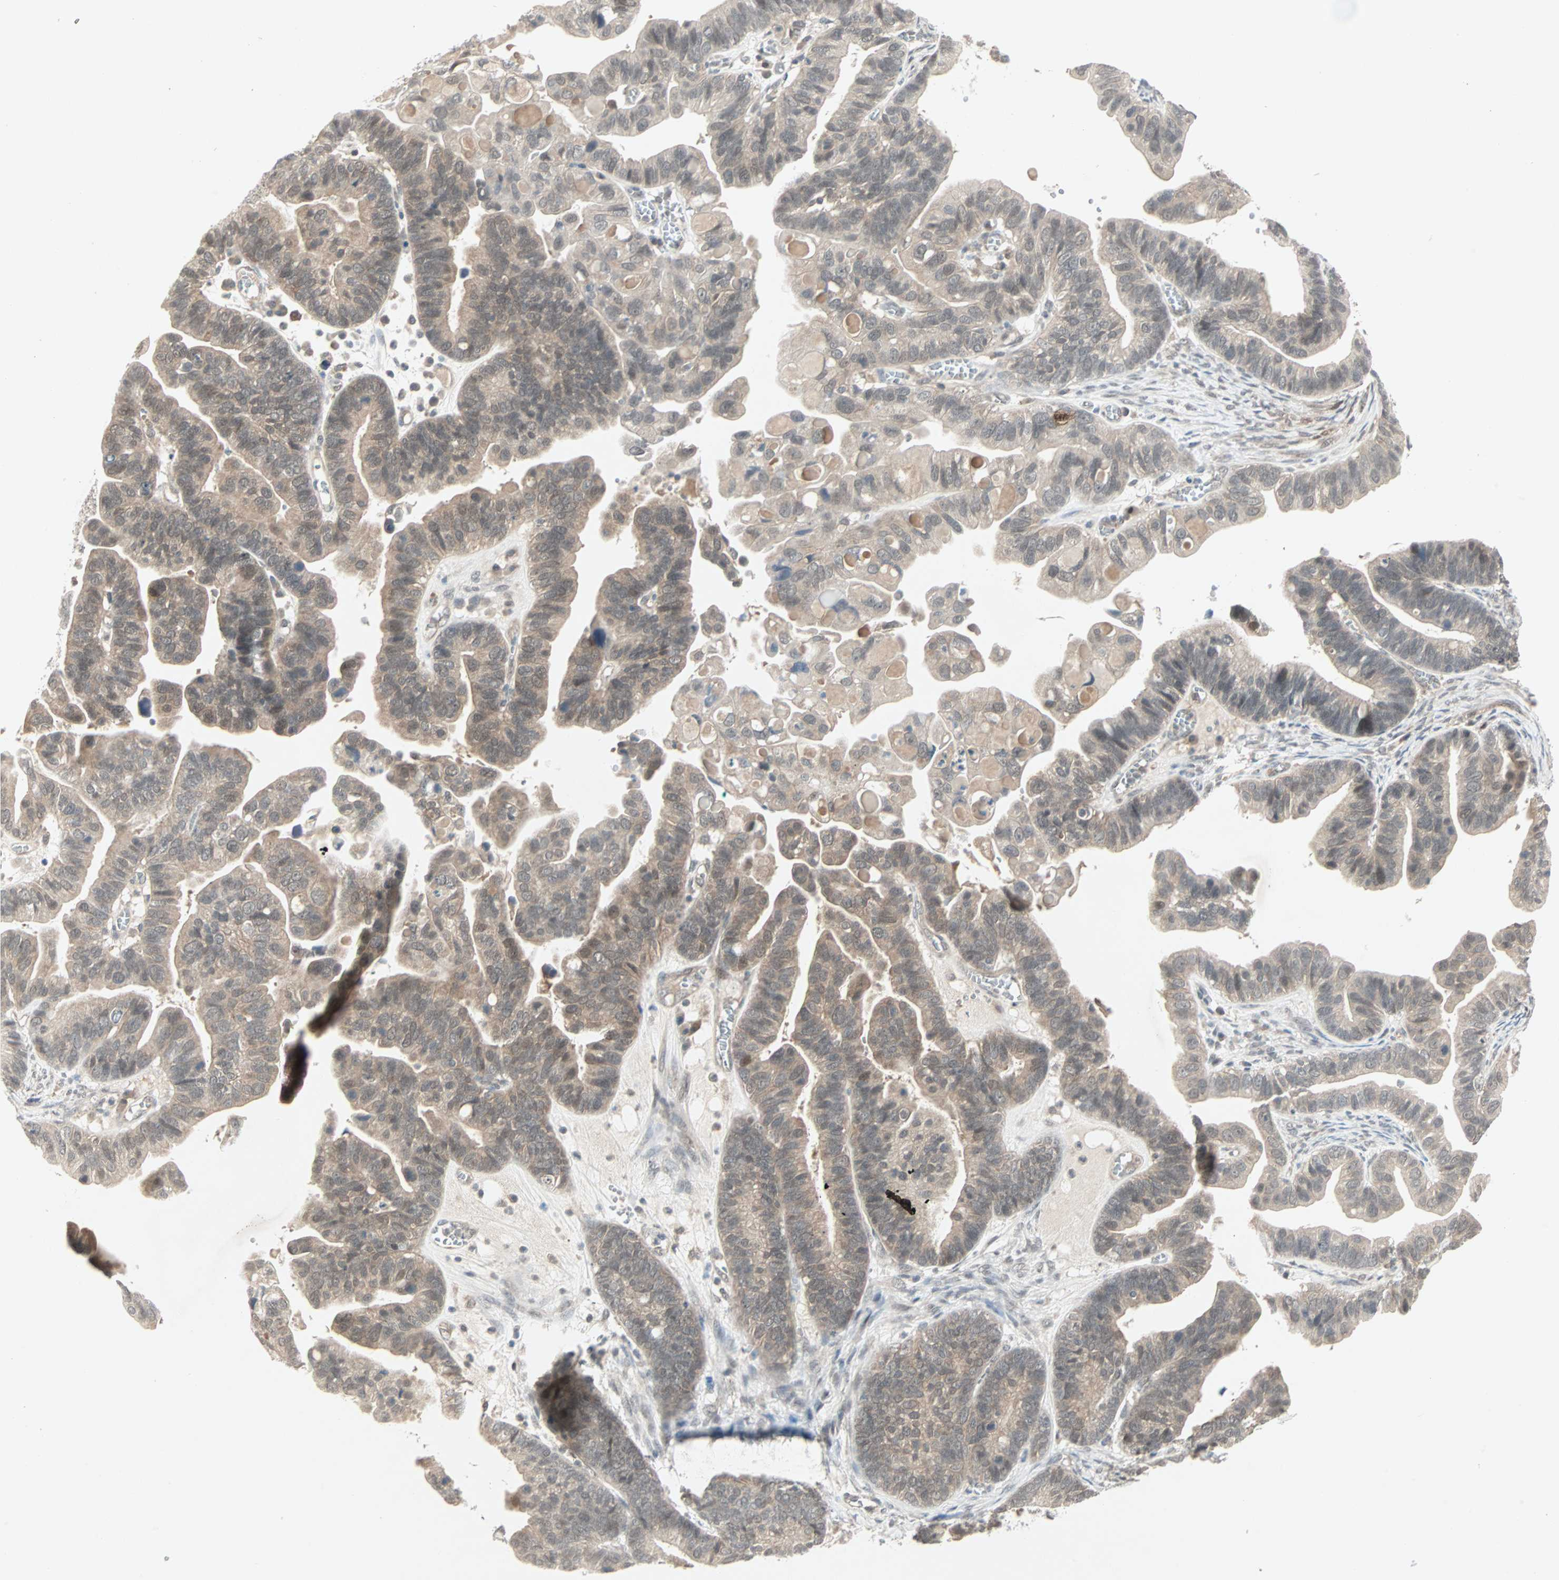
{"staining": {"intensity": "weak", "quantity": ">75%", "location": "cytoplasmic/membranous,nuclear"}, "tissue": "ovarian cancer", "cell_type": "Tumor cells", "image_type": "cancer", "snomed": [{"axis": "morphology", "description": "Cystadenocarcinoma, serous, NOS"}, {"axis": "topography", "description": "Ovary"}], "caption": "Serous cystadenocarcinoma (ovarian) stained with a brown dye exhibits weak cytoplasmic/membranous and nuclear positive positivity in about >75% of tumor cells.", "gene": "PTPA", "patient": {"sex": "female", "age": 56}}